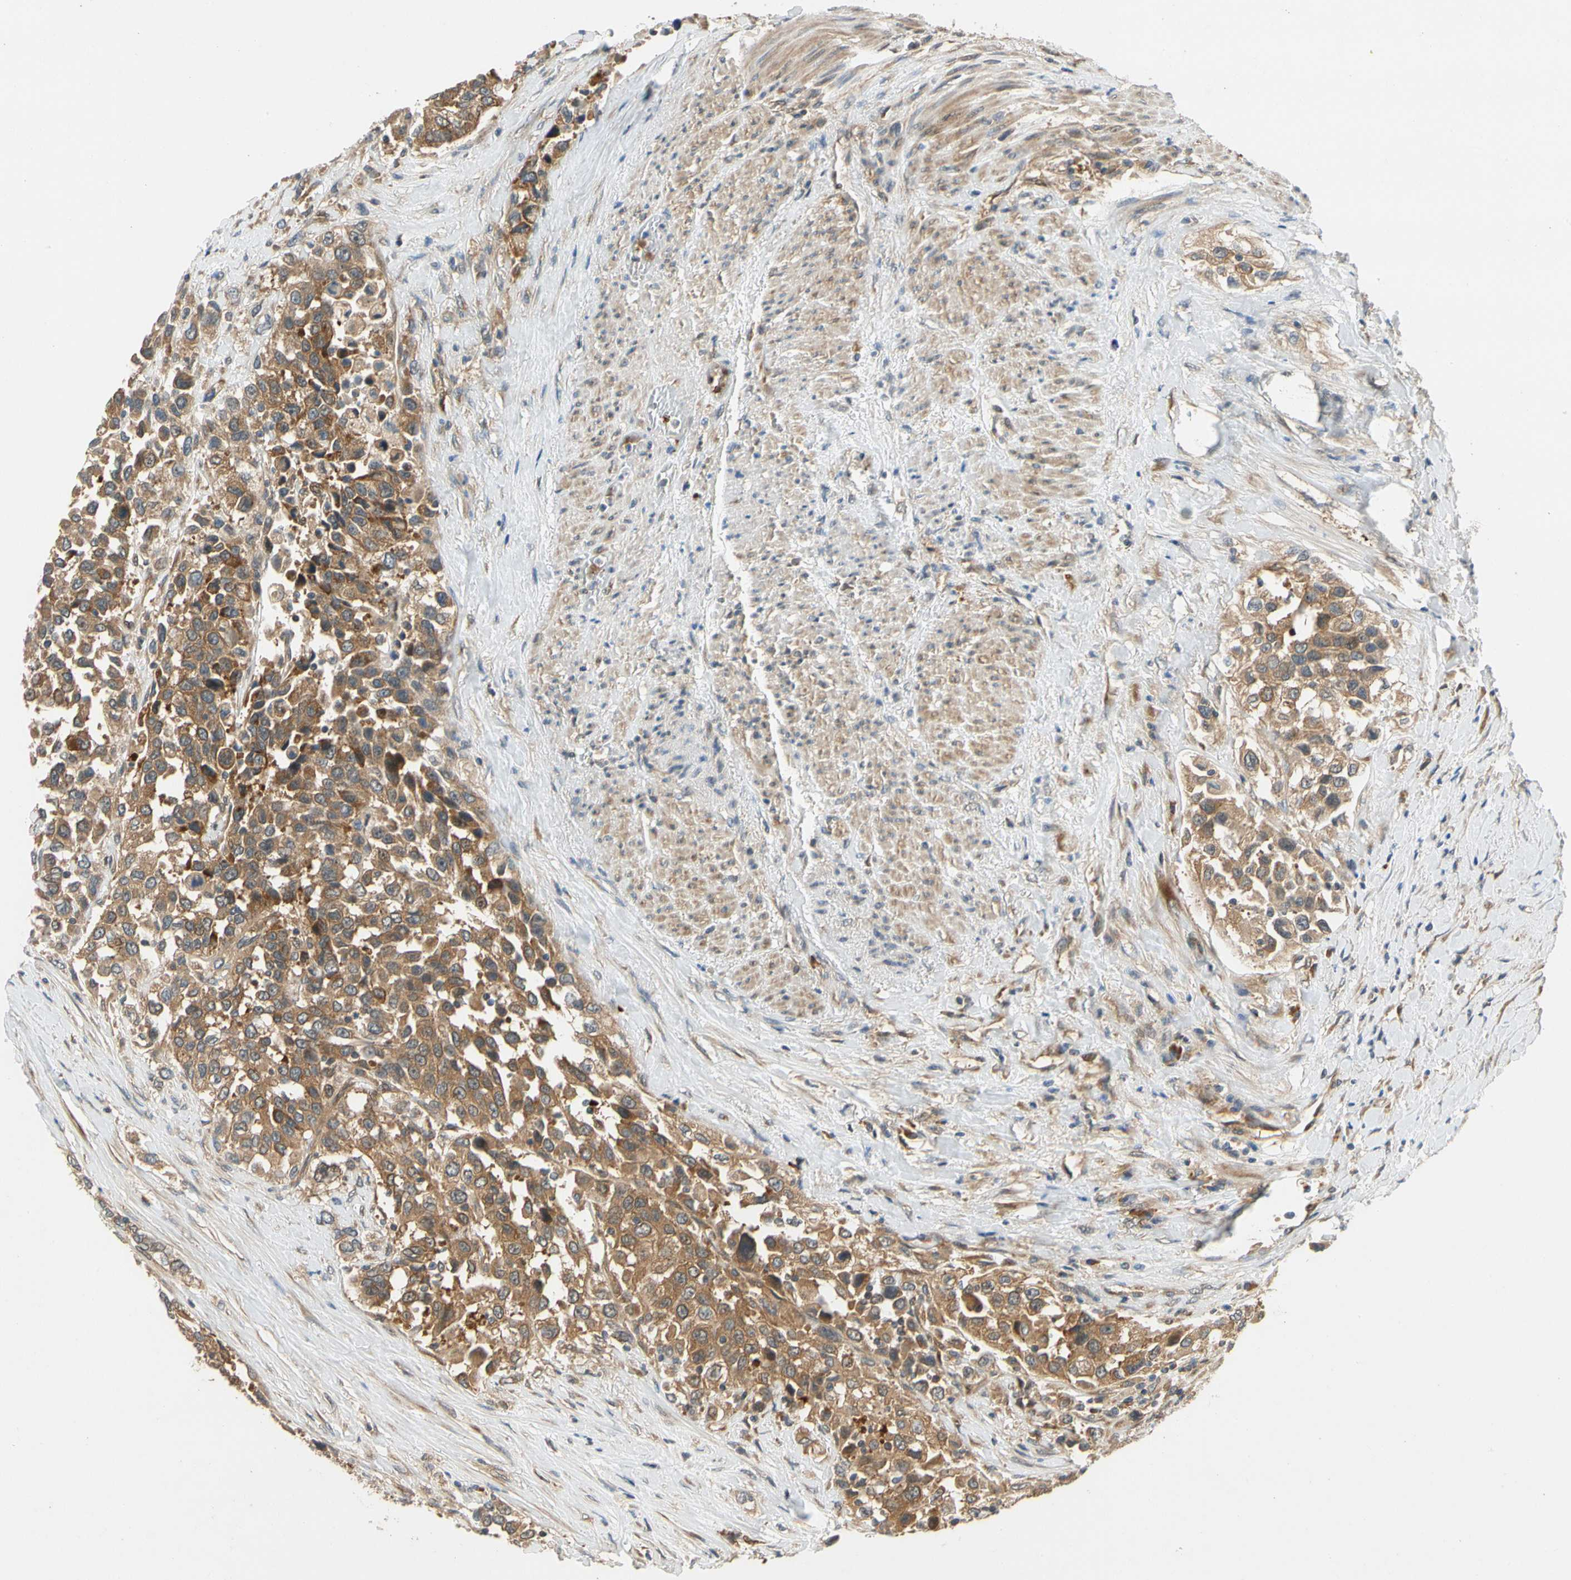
{"staining": {"intensity": "moderate", "quantity": ">75%", "location": "cytoplasmic/membranous"}, "tissue": "urothelial cancer", "cell_type": "Tumor cells", "image_type": "cancer", "snomed": [{"axis": "morphology", "description": "Urothelial carcinoma, High grade"}, {"axis": "topography", "description": "Urinary bladder"}], "caption": "Tumor cells exhibit moderate cytoplasmic/membranous staining in approximately >75% of cells in urothelial cancer.", "gene": "TDRP", "patient": {"sex": "female", "age": 80}}